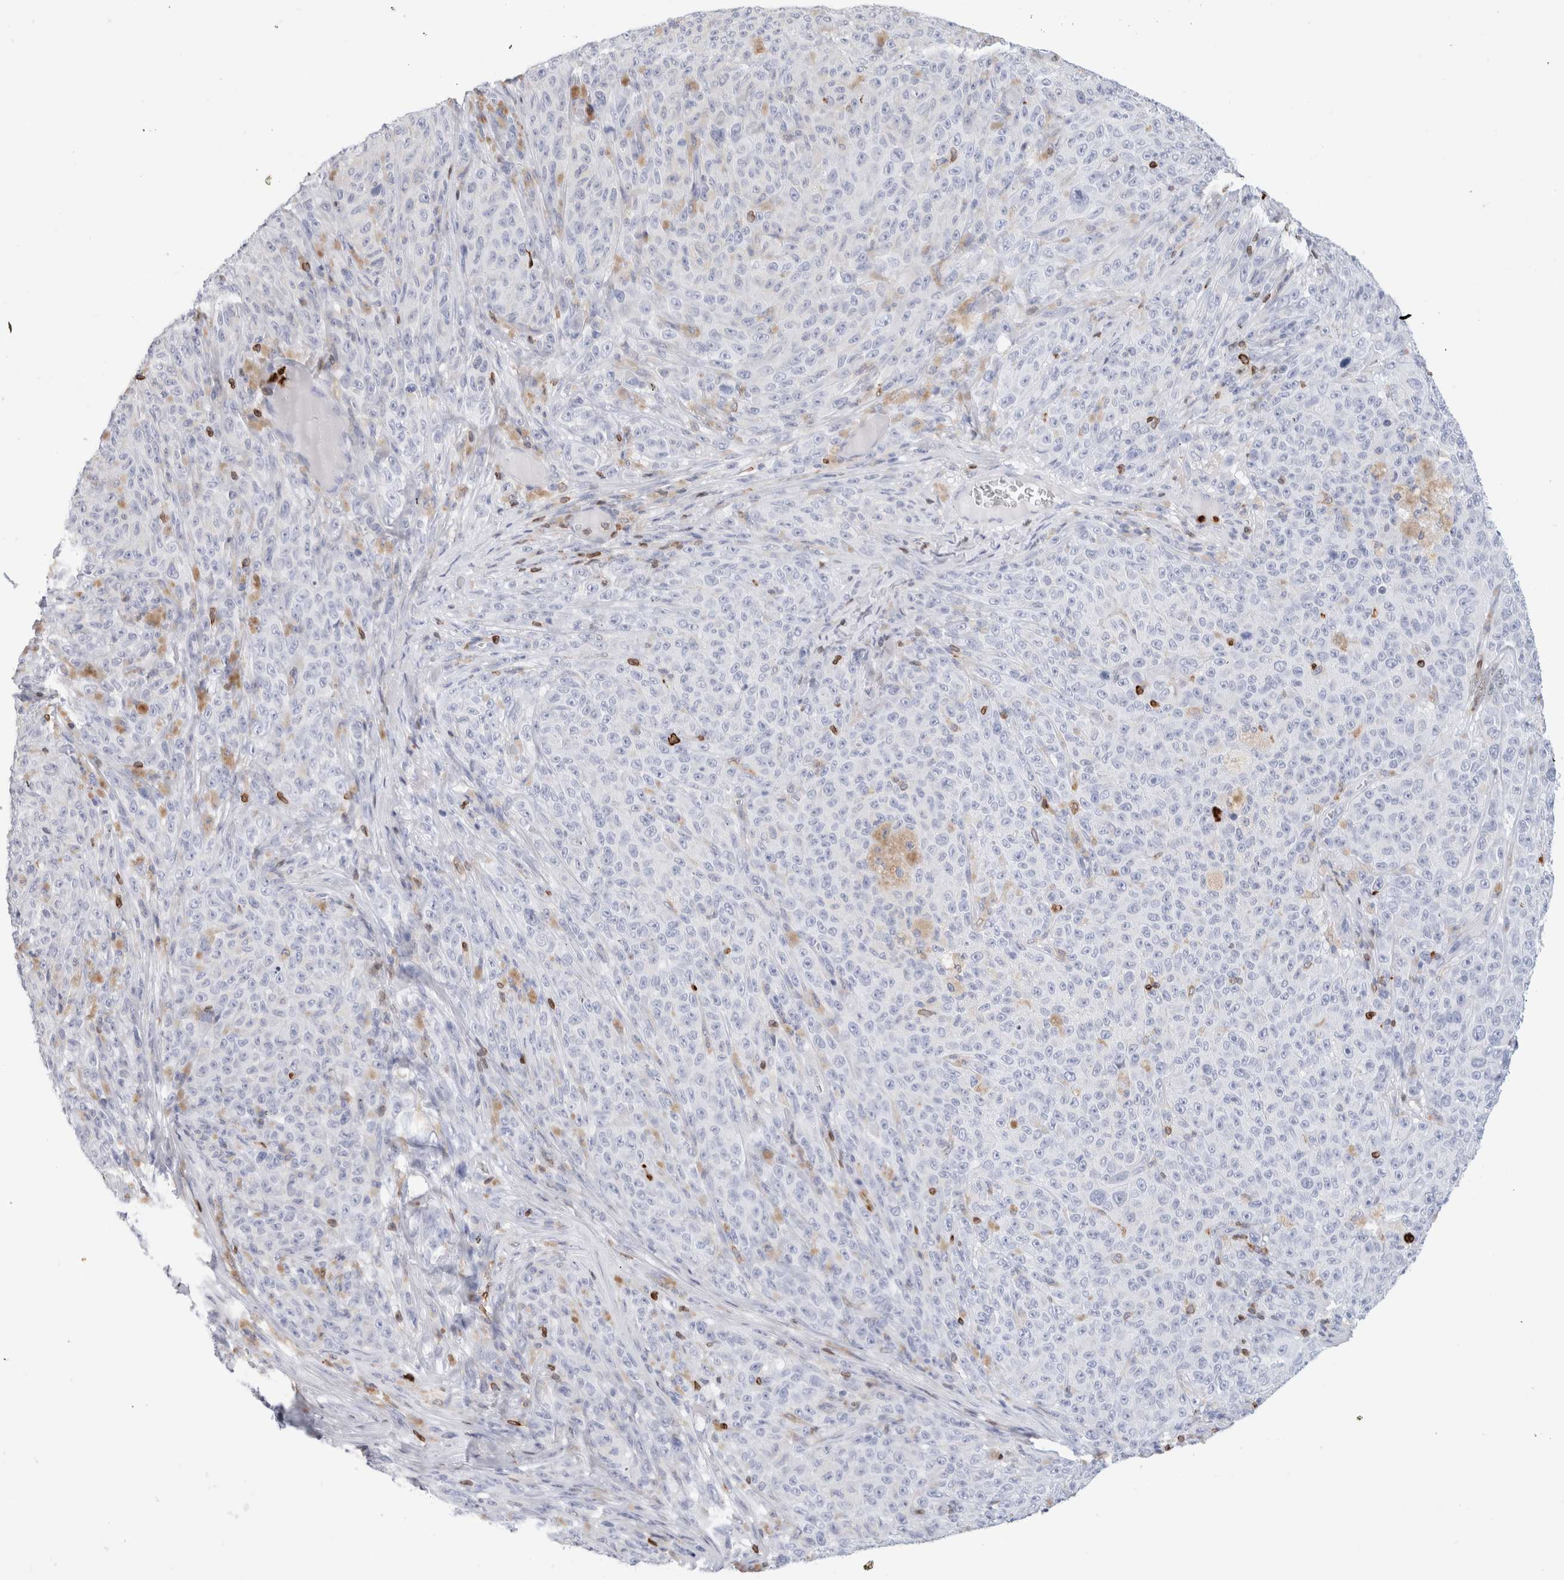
{"staining": {"intensity": "negative", "quantity": "none", "location": "none"}, "tissue": "melanoma", "cell_type": "Tumor cells", "image_type": "cancer", "snomed": [{"axis": "morphology", "description": "Malignant melanoma, NOS"}, {"axis": "topography", "description": "Skin"}], "caption": "A micrograph of human melanoma is negative for staining in tumor cells.", "gene": "ALOX5AP", "patient": {"sex": "female", "age": 82}}